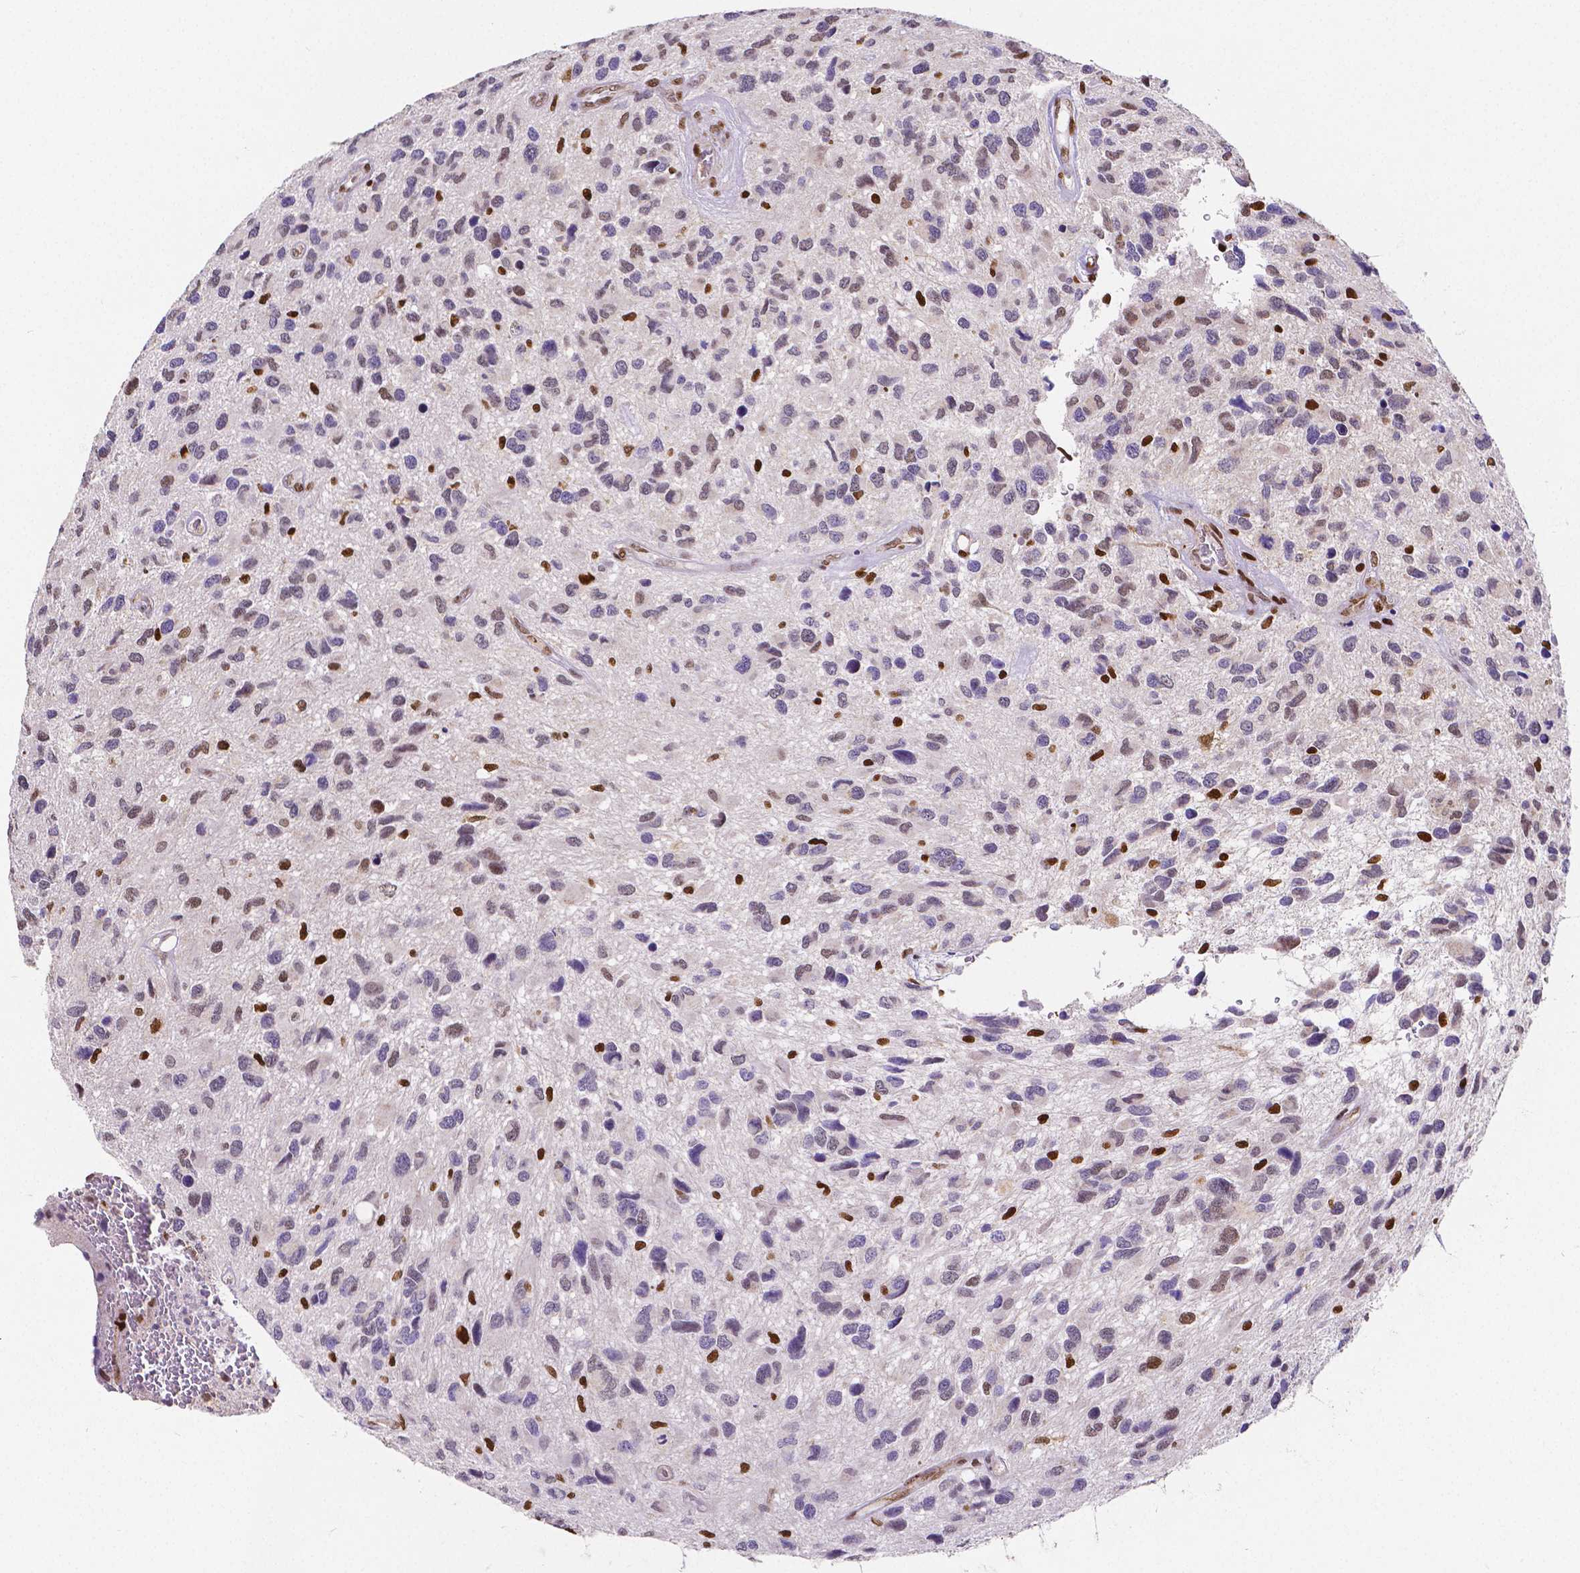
{"staining": {"intensity": "negative", "quantity": "none", "location": "none"}, "tissue": "glioma", "cell_type": "Tumor cells", "image_type": "cancer", "snomed": [{"axis": "morphology", "description": "Glioma, malignant, NOS"}, {"axis": "morphology", "description": "Glioma, malignant, High grade"}, {"axis": "topography", "description": "Brain"}], "caption": "This is a image of immunohistochemistry staining of glioma (malignant), which shows no staining in tumor cells.", "gene": "MEF2C", "patient": {"sex": "female", "age": 71}}